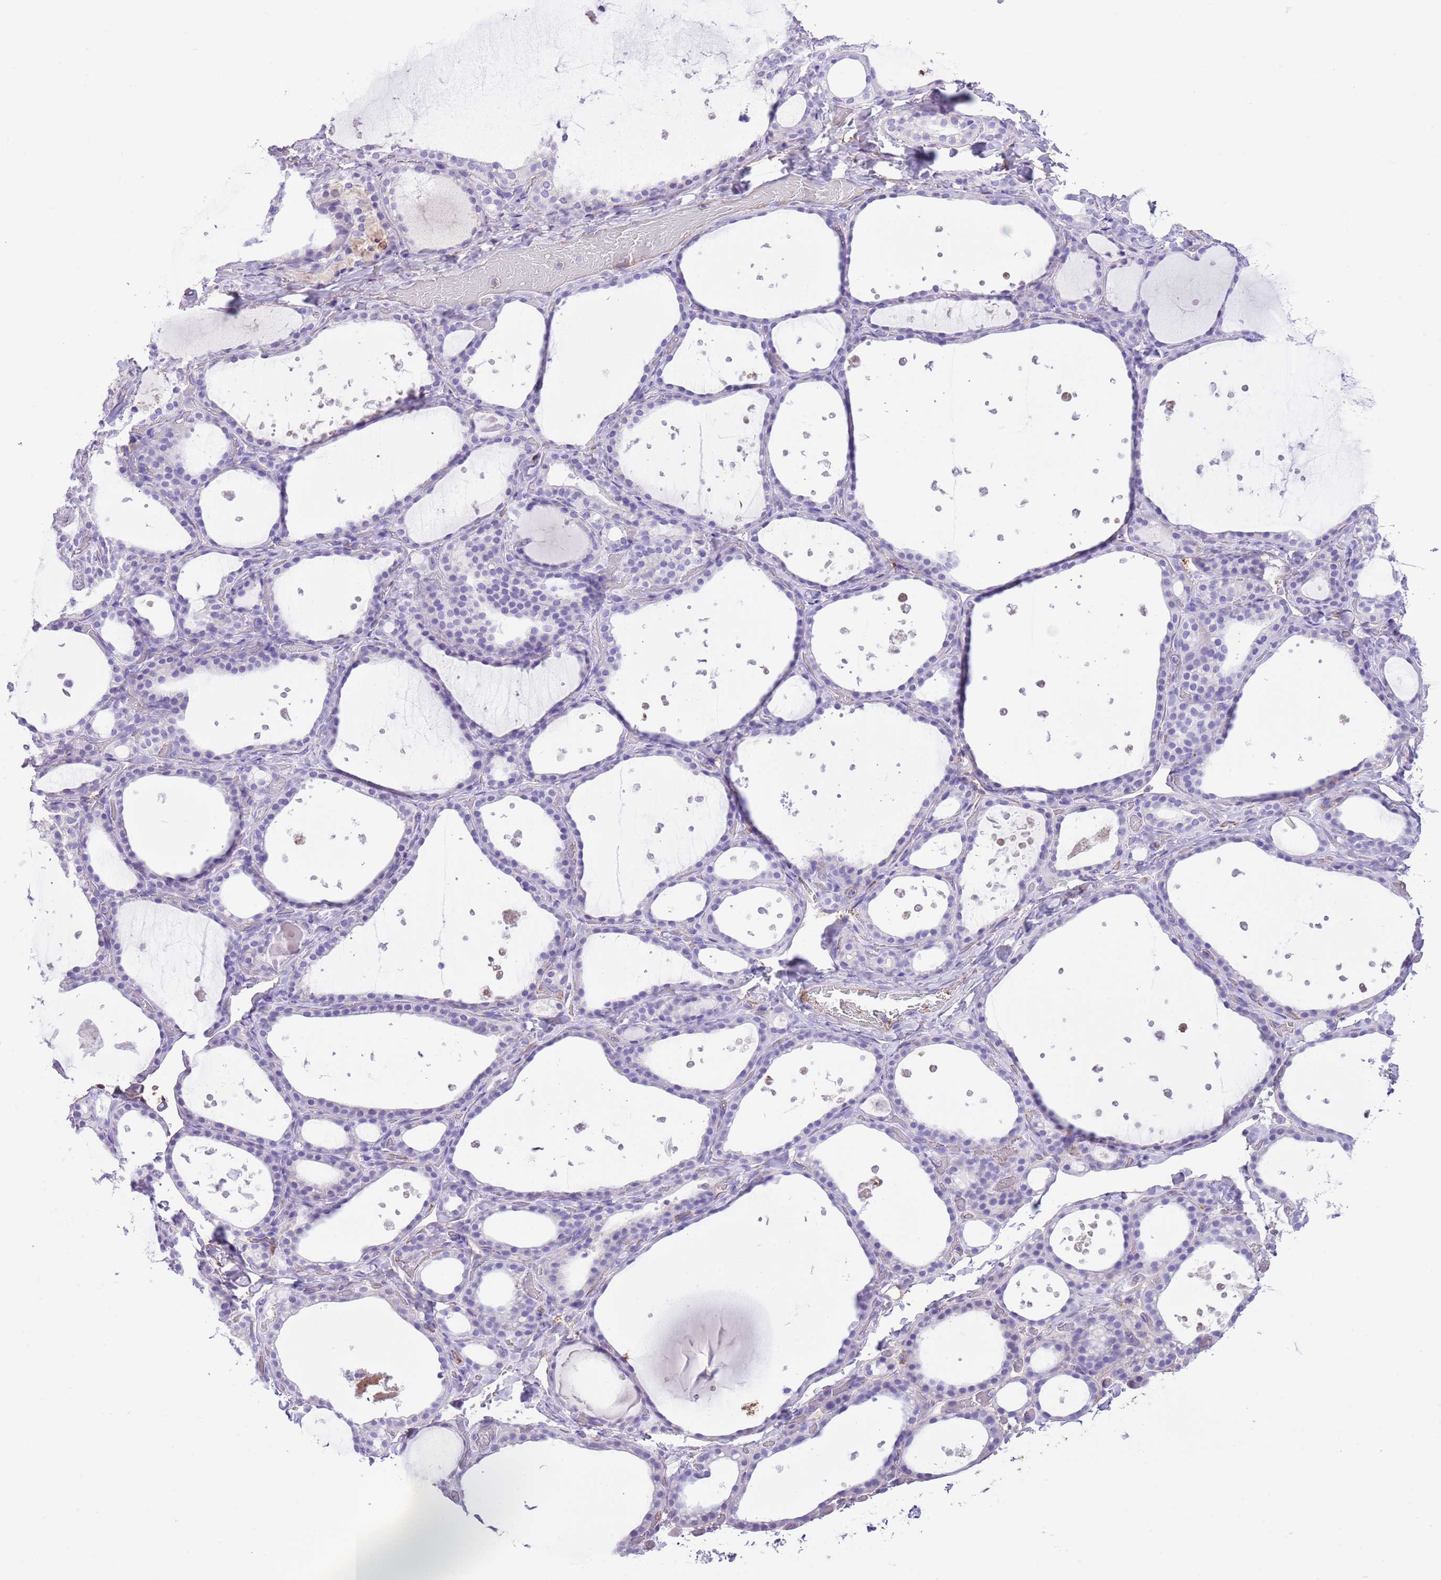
{"staining": {"intensity": "negative", "quantity": "none", "location": "none"}, "tissue": "thyroid gland", "cell_type": "Glandular cells", "image_type": "normal", "snomed": [{"axis": "morphology", "description": "Normal tissue, NOS"}, {"axis": "topography", "description": "Thyroid gland"}], "caption": "High power microscopy histopathology image of an IHC photomicrograph of benign thyroid gland, revealing no significant positivity in glandular cells.", "gene": "IGF1", "patient": {"sex": "female", "age": 44}}